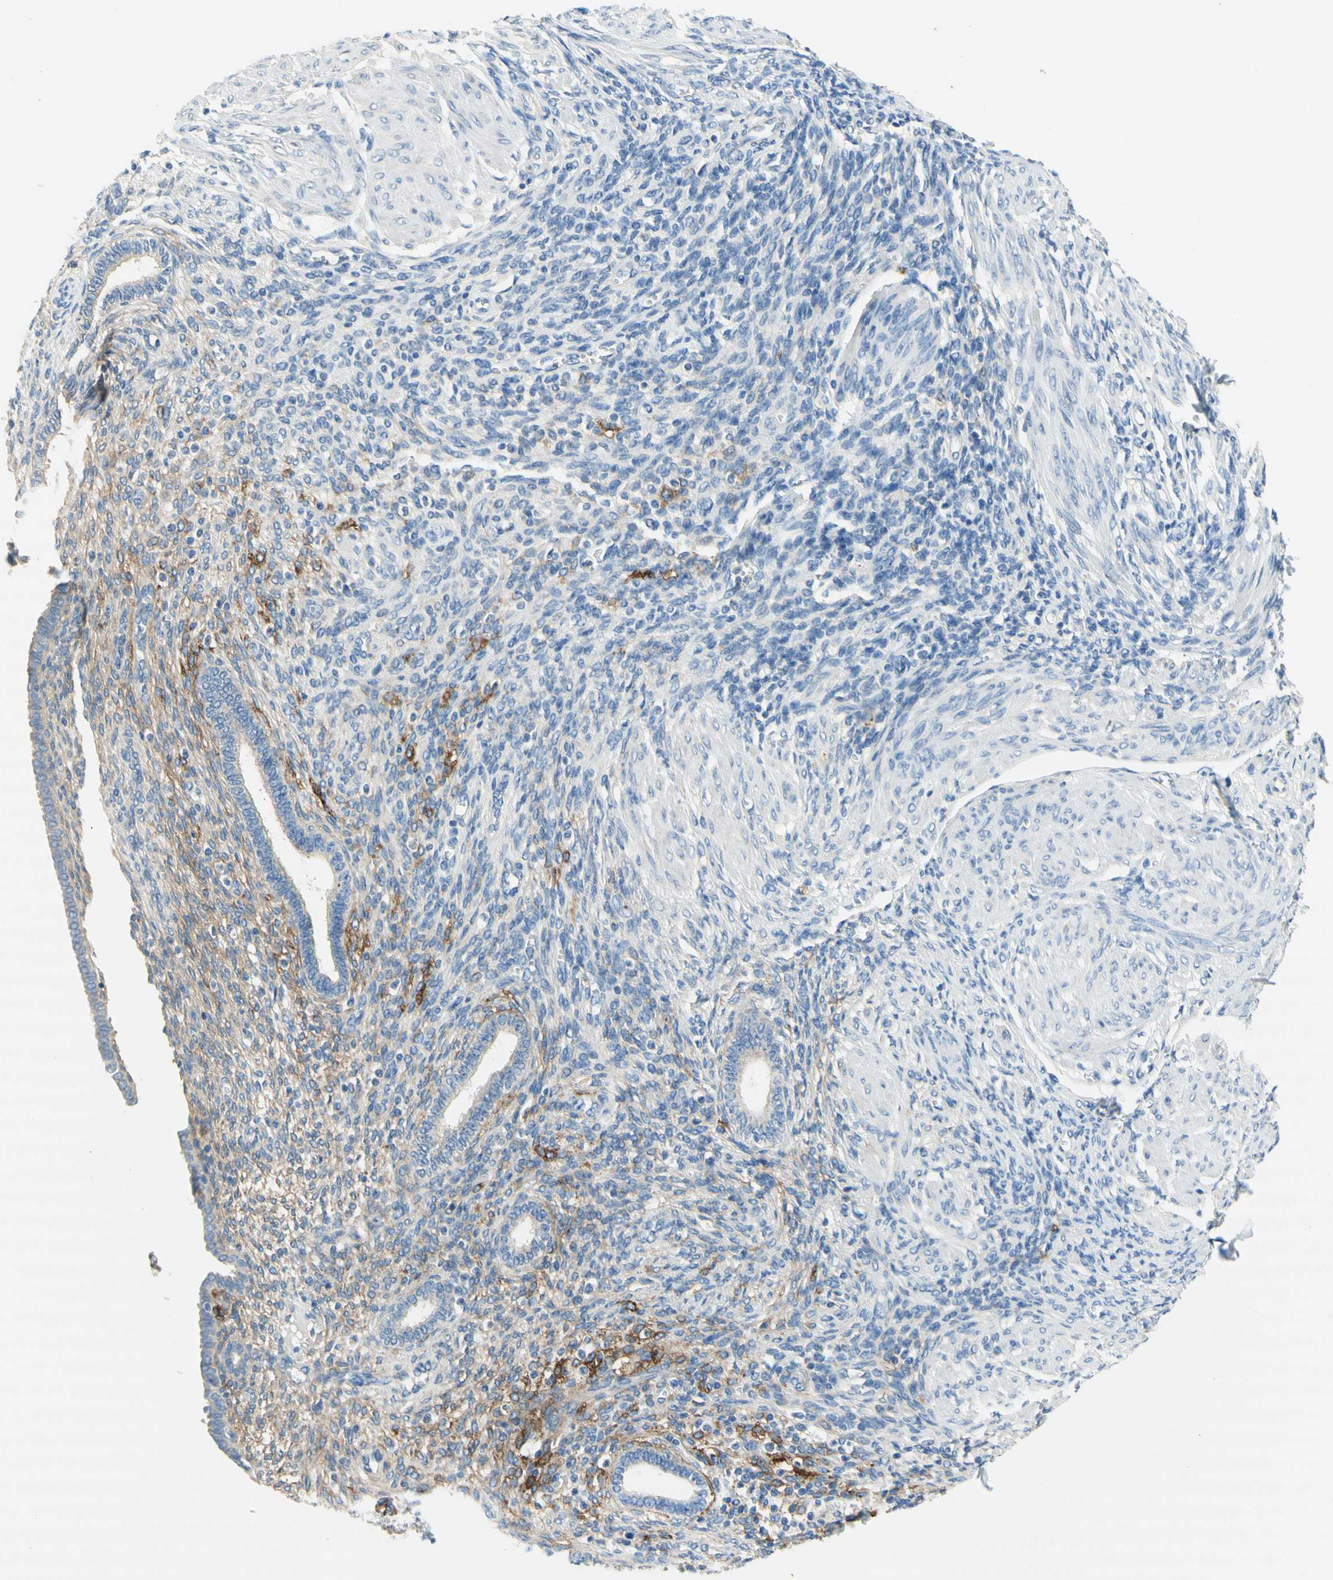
{"staining": {"intensity": "moderate", "quantity": "<25%", "location": "cytoplasmic/membranous"}, "tissue": "endometrium", "cell_type": "Cells in endometrial stroma", "image_type": "normal", "snomed": [{"axis": "morphology", "description": "Normal tissue, NOS"}, {"axis": "topography", "description": "Endometrium"}], "caption": "Endometrium was stained to show a protein in brown. There is low levels of moderate cytoplasmic/membranous expression in approximately <25% of cells in endometrial stroma.", "gene": "F3", "patient": {"sex": "female", "age": 72}}